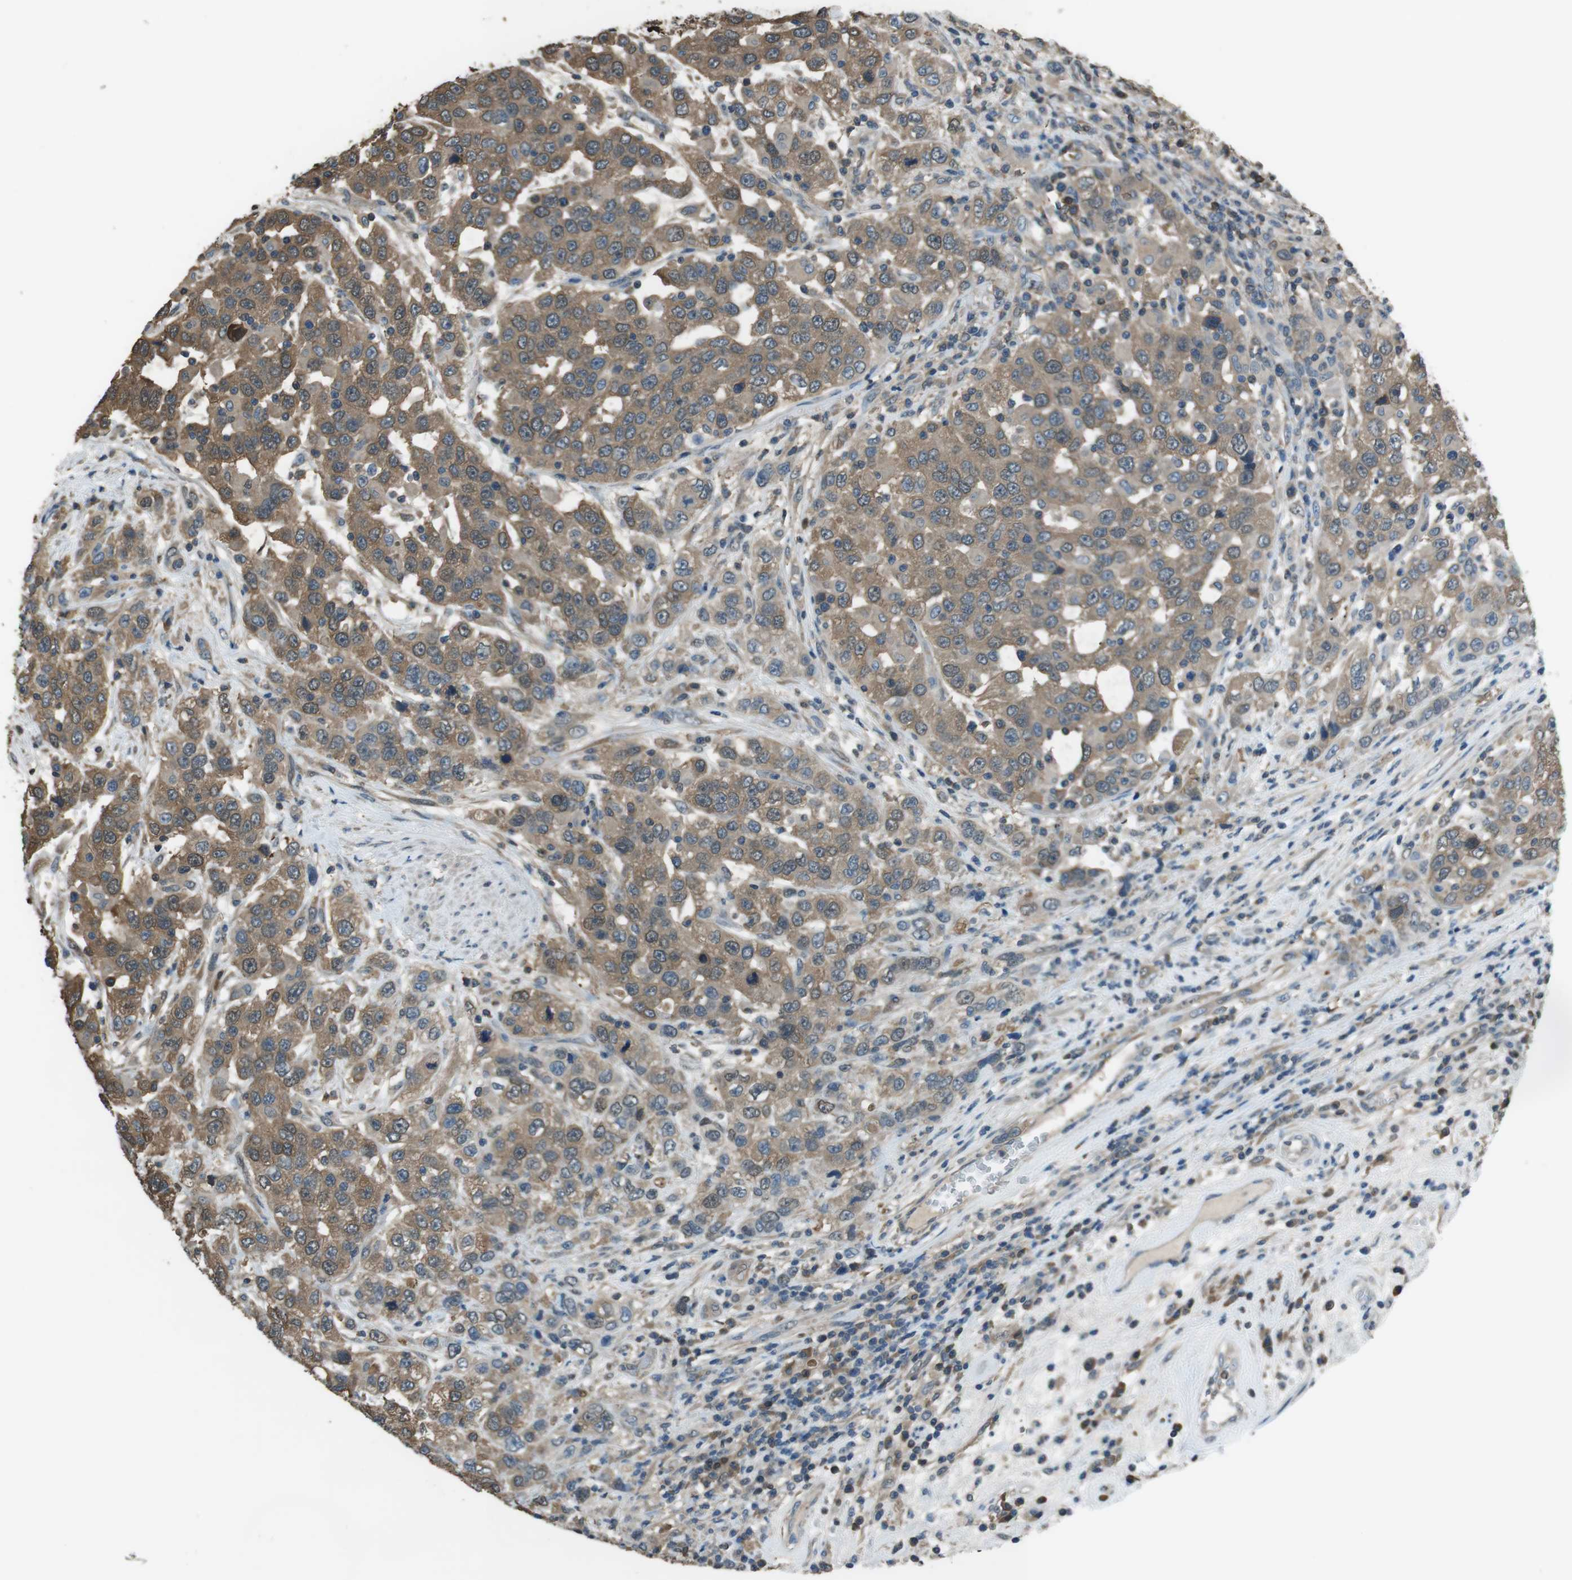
{"staining": {"intensity": "moderate", "quantity": ">75%", "location": "cytoplasmic/membranous"}, "tissue": "urothelial cancer", "cell_type": "Tumor cells", "image_type": "cancer", "snomed": [{"axis": "morphology", "description": "Urothelial carcinoma, High grade"}, {"axis": "topography", "description": "Urinary bladder"}], "caption": "A micrograph of human urothelial cancer stained for a protein shows moderate cytoplasmic/membranous brown staining in tumor cells.", "gene": "TWSG1", "patient": {"sex": "female", "age": 80}}